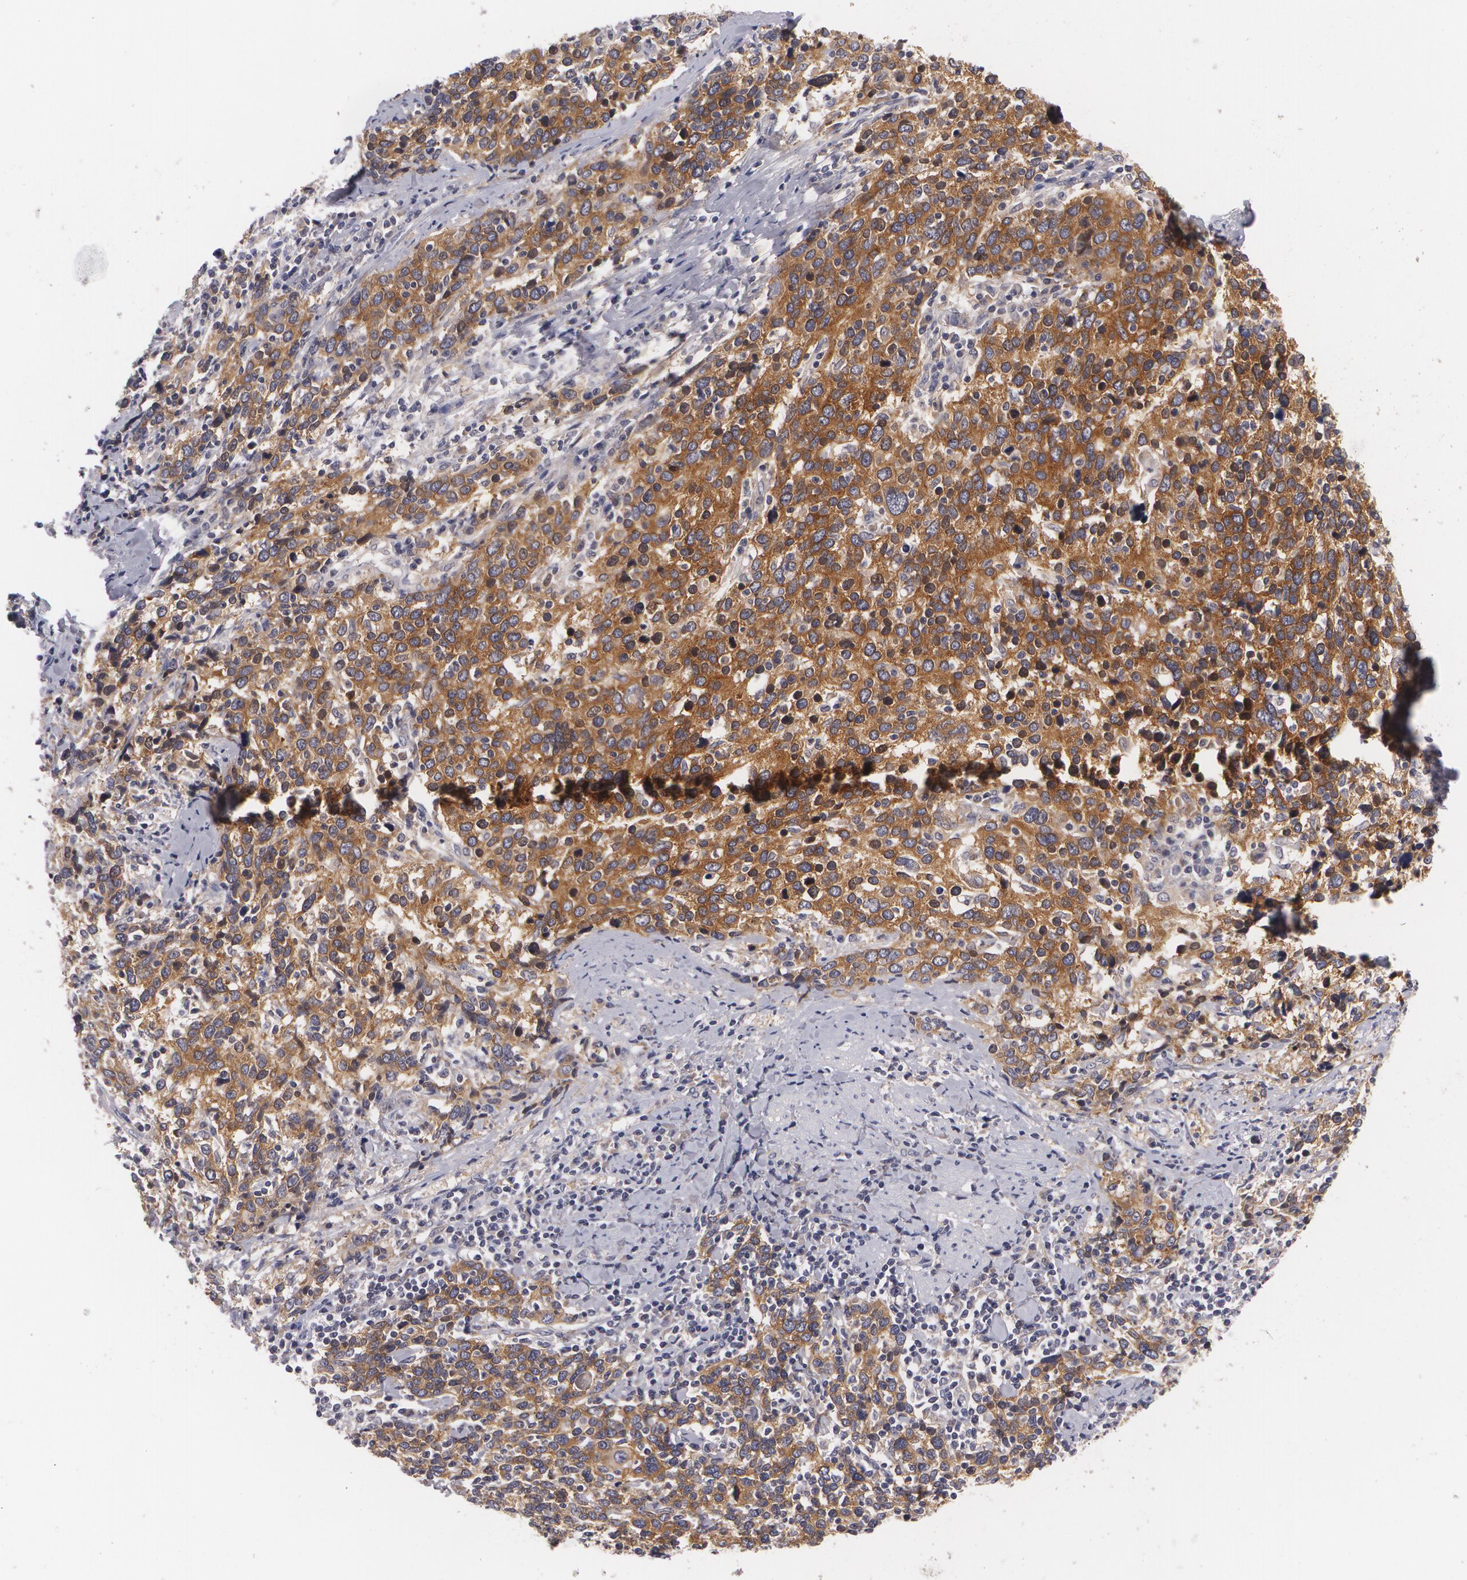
{"staining": {"intensity": "strong", "quantity": ">75%", "location": "cytoplasmic/membranous"}, "tissue": "cervical cancer", "cell_type": "Tumor cells", "image_type": "cancer", "snomed": [{"axis": "morphology", "description": "Squamous cell carcinoma, NOS"}, {"axis": "topography", "description": "Cervix"}], "caption": "This micrograph displays cervical cancer (squamous cell carcinoma) stained with IHC to label a protein in brown. The cytoplasmic/membranous of tumor cells show strong positivity for the protein. Nuclei are counter-stained blue.", "gene": "CASK", "patient": {"sex": "female", "age": 41}}